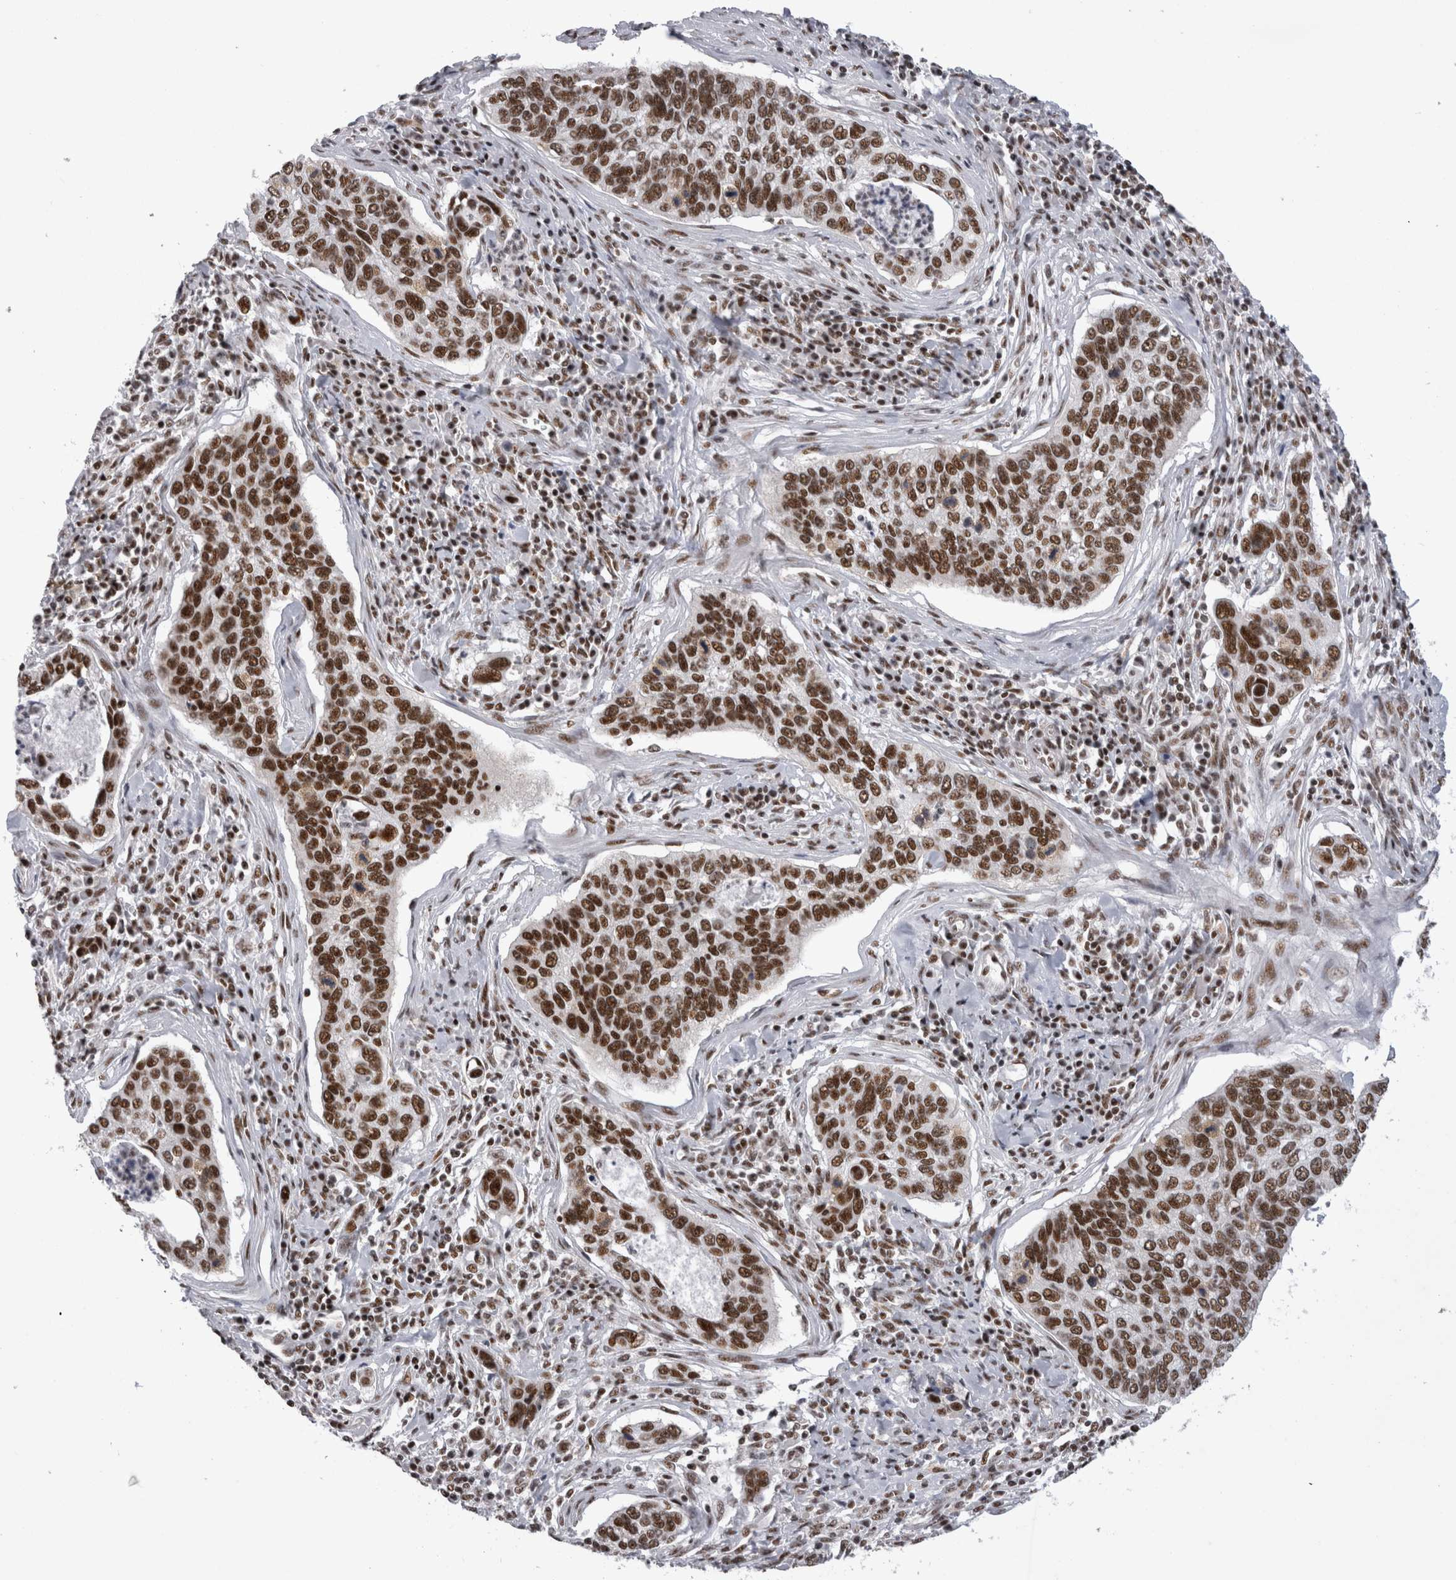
{"staining": {"intensity": "strong", "quantity": ">75%", "location": "nuclear"}, "tissue": "cervical cancer", "cell_type": "Tumor cells", "image_type": "cancer", "snomed": [{"axis": "morphology", "description": "Squamous cell carcinoma, NOS"}, {"axis": "topography", "description": "Cervix"}], "caption": "High-power microscopy captured an IHC histopathology image of cervical squamous cell carcinoma, revealing strong nuclear expression in about >75% of tumor cells.", "gene": "CDK11A", "patient": {"sex": "female", "age": 53}}